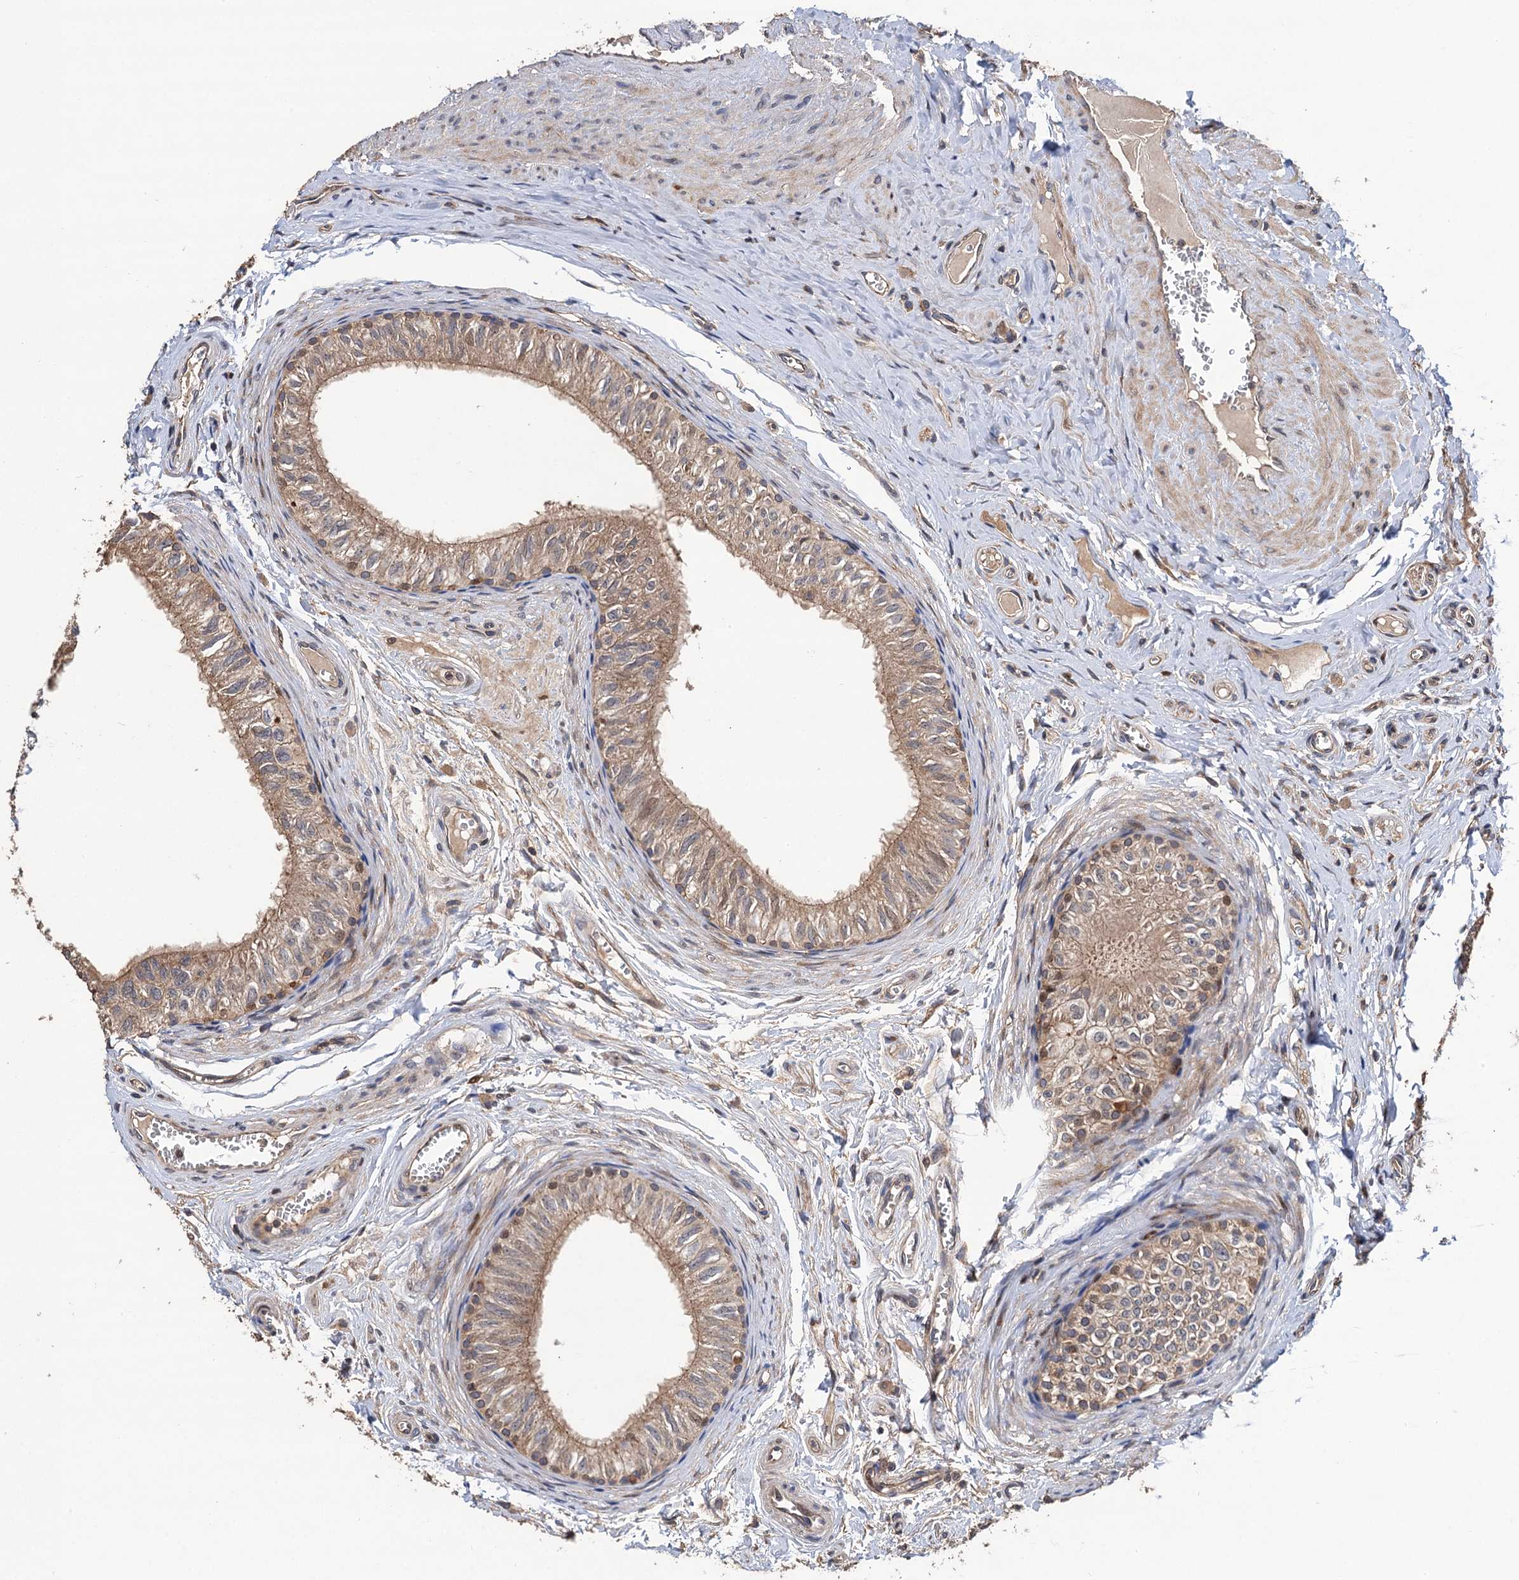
{"staining": {"intensity": "weak", "quantity": "25%-75%", "location": "cytoplasmic/membranous"}, "tissue": "epididymis", "cell_type": "Glandular cells", "image_type": "normal", "snomed": [{"axis": "morphology", "description": "Normal tissue, NOS"}, {"axis": "topography", "description": "Epididymis"}], "caption": "Immunohistochemical staining of unremarkable epididymis shows low levels of weak cytoplasmic/membranous positivity in about 25%-75% of glandular cells. The protein of interest is stained brown, and the nuclei are stained in blue (DAB (3,3'-diaminobenzidine) IHC with brightfield microscopy, high magnification).", "gene": "TMEM39B", "patient": {"sex": "male", "age": 42}}